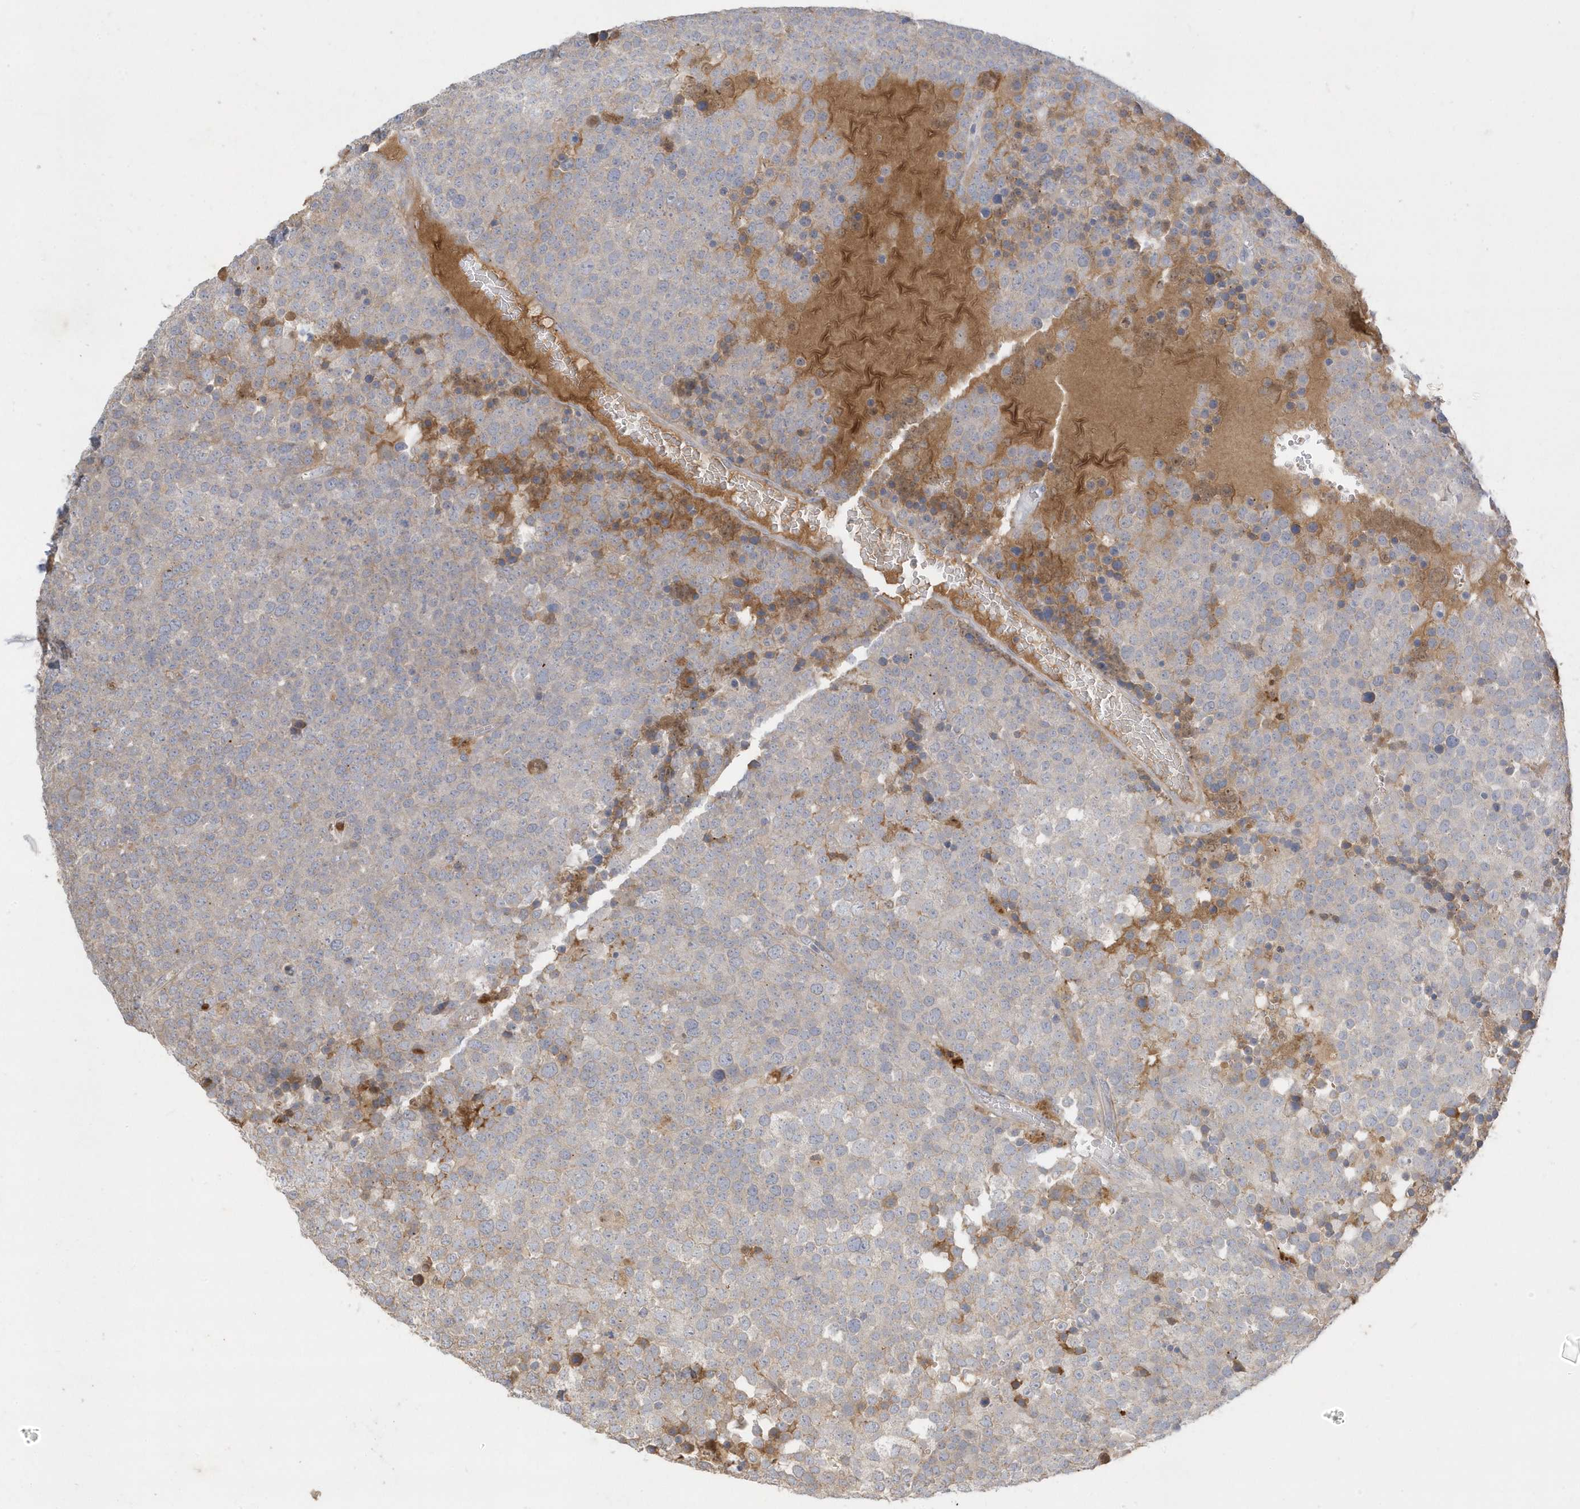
{"staining": {"intensity": "negative", "quantity": "none", "location": "none"}, "tissue": "testis cancer", "cell_type": "Tumor cells", "image_type": "cancer", "snomed": [{"axis": "morphology", "description": "Seminoma, NOS"}, {"axis": "topography", "description": "Testis"}], "caption": "Testis seminoma was stained to show a protein in brown. There is no significant staining in tumor cells.", "gene": "DPP9", "patient": {"sex": "male", "age": 71}}